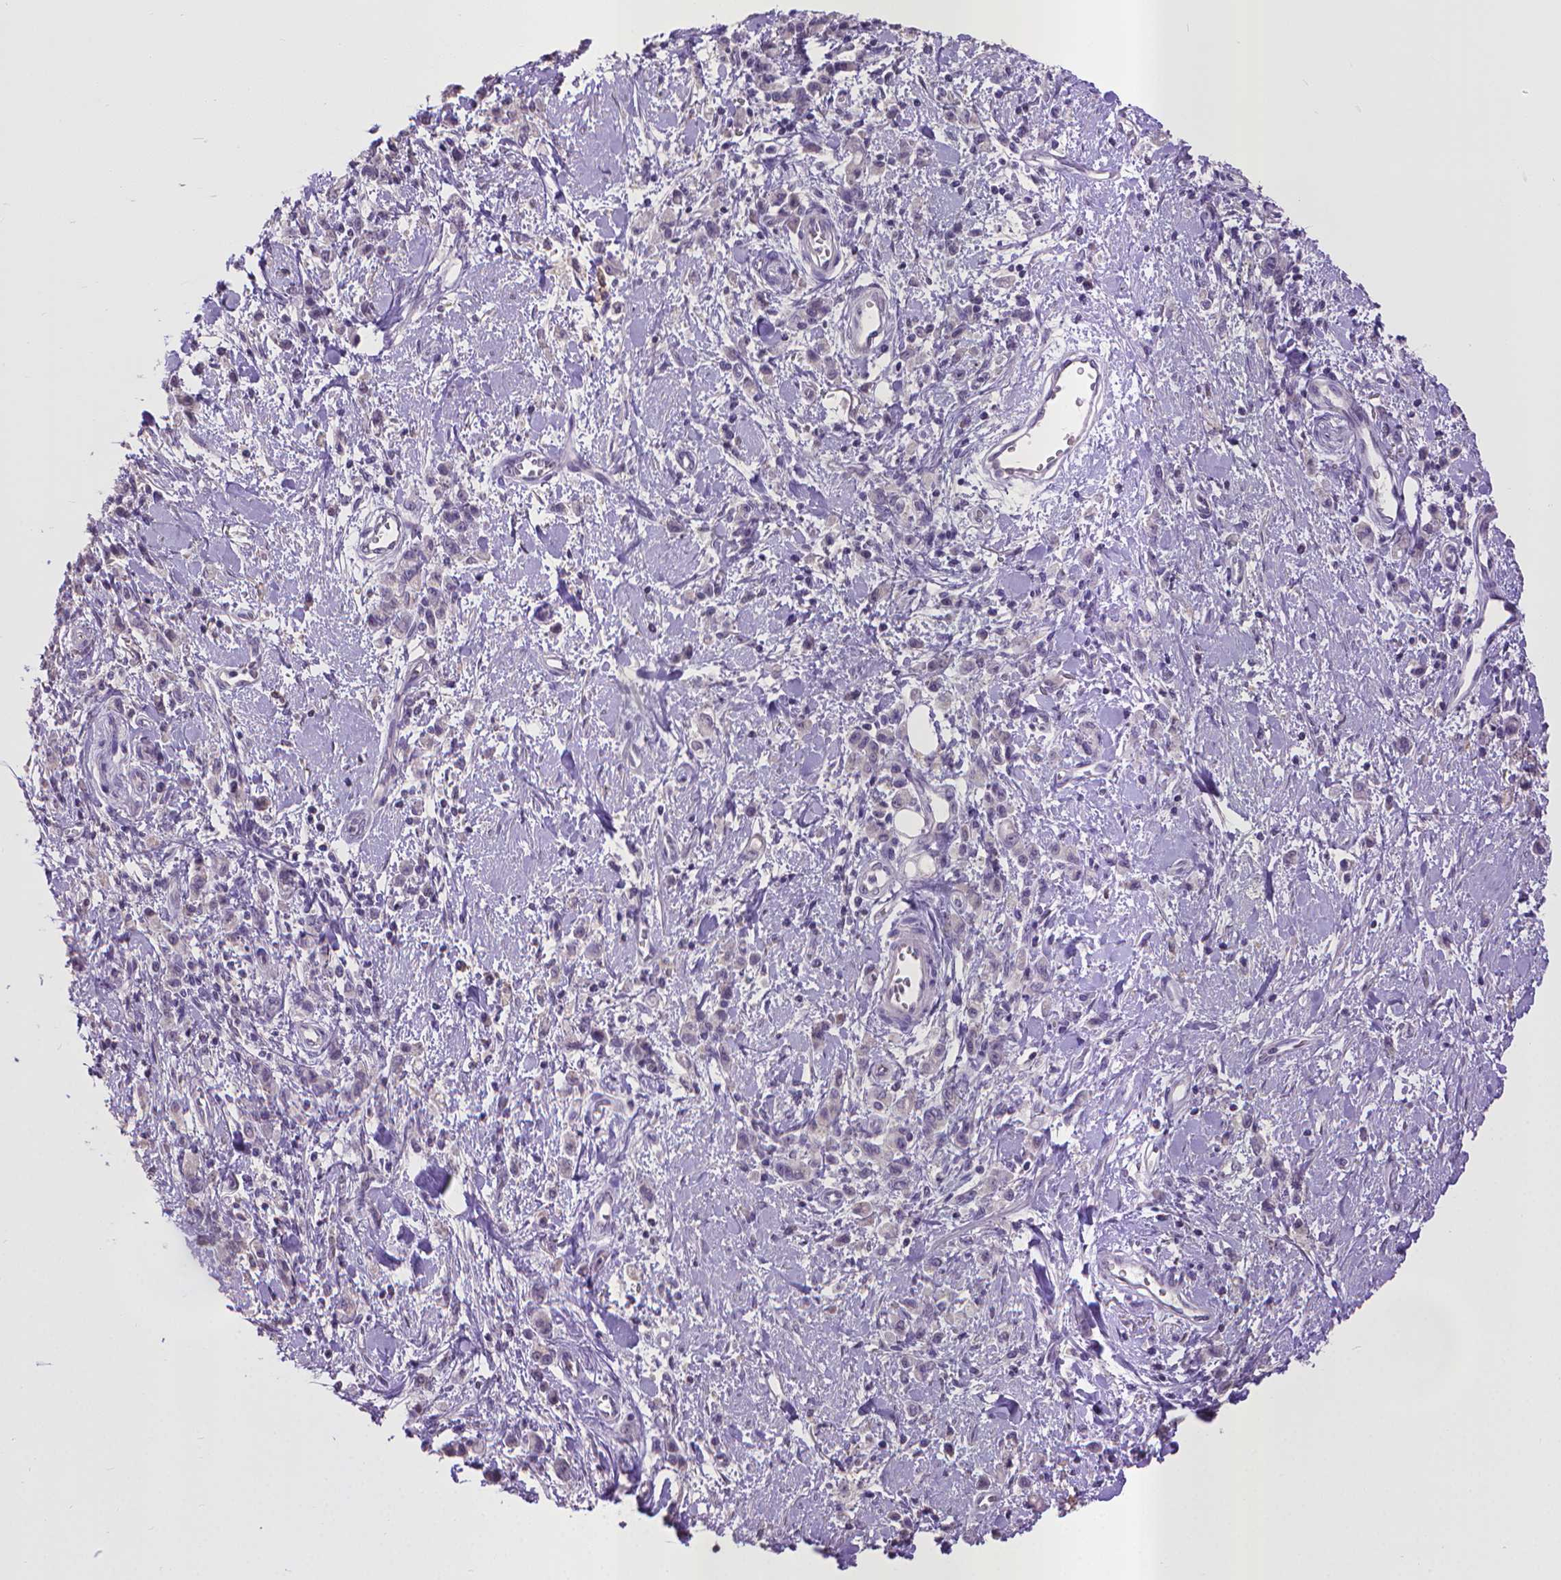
{"staining": {"intensity": "negative", "quantity": "none", "location": "none"}, "tissue": "stomach cancer", "cell_type": "Tumor cells", "image_type": "cancer", "snomed": [{"axis": "morphology", "description": "Adenocarcinoma, NOS"}, {"axis": "topography", "description": "Stomach"}], "caption": "High magnification brightfield microscopy of stomach cancer (adenocarcinoma) stained with DAB (brown) and counterstained with hematoxylin (blue): tumor cells show no significant positivity.", "gene": "CPM", "patient": {"sex": "male", "age": 77}}